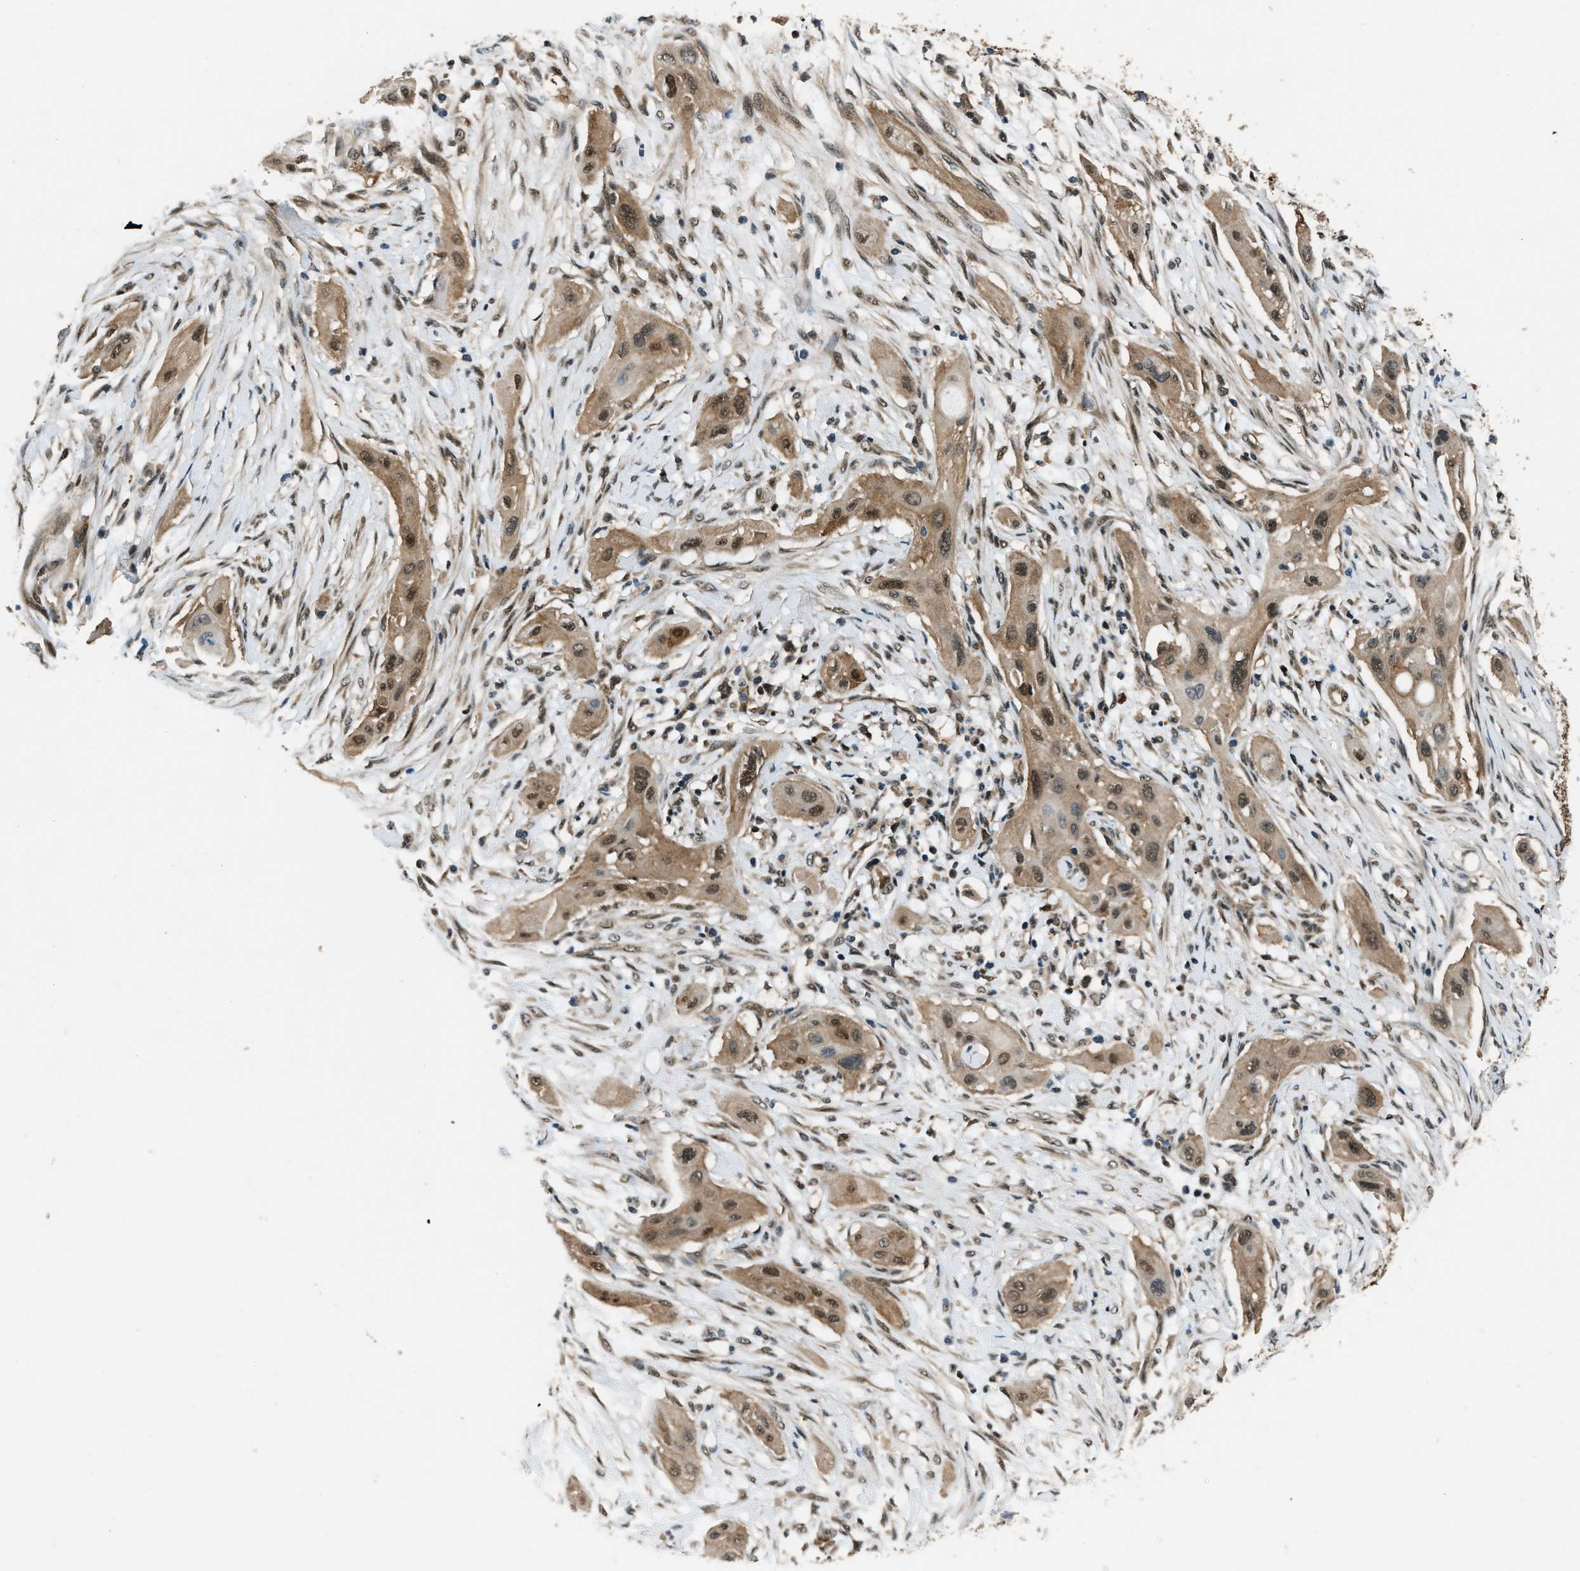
{"staining": {"intensity": "moderate", "quantity": ">75%", "location": "cytoplasmic/membranous,nuclear"}, "tissue": "lung cancer", "cell_type": "Tumor cells", "image_type": "cancer", "snomed": [{"axis": "morphology", "description": "Squamous cell carcinoma, NOS"}, {"axis": "topography", "description": "Lung"}], "caption": "Squamous cell carcinoma (lung) stained with a brown dye displays moderate cytoplasmic/membranous and nuclear positive positivity in about >75% of tumor cells.", "gene": "NUDCD3", "patient": {"sex": "female", "age": 47}}